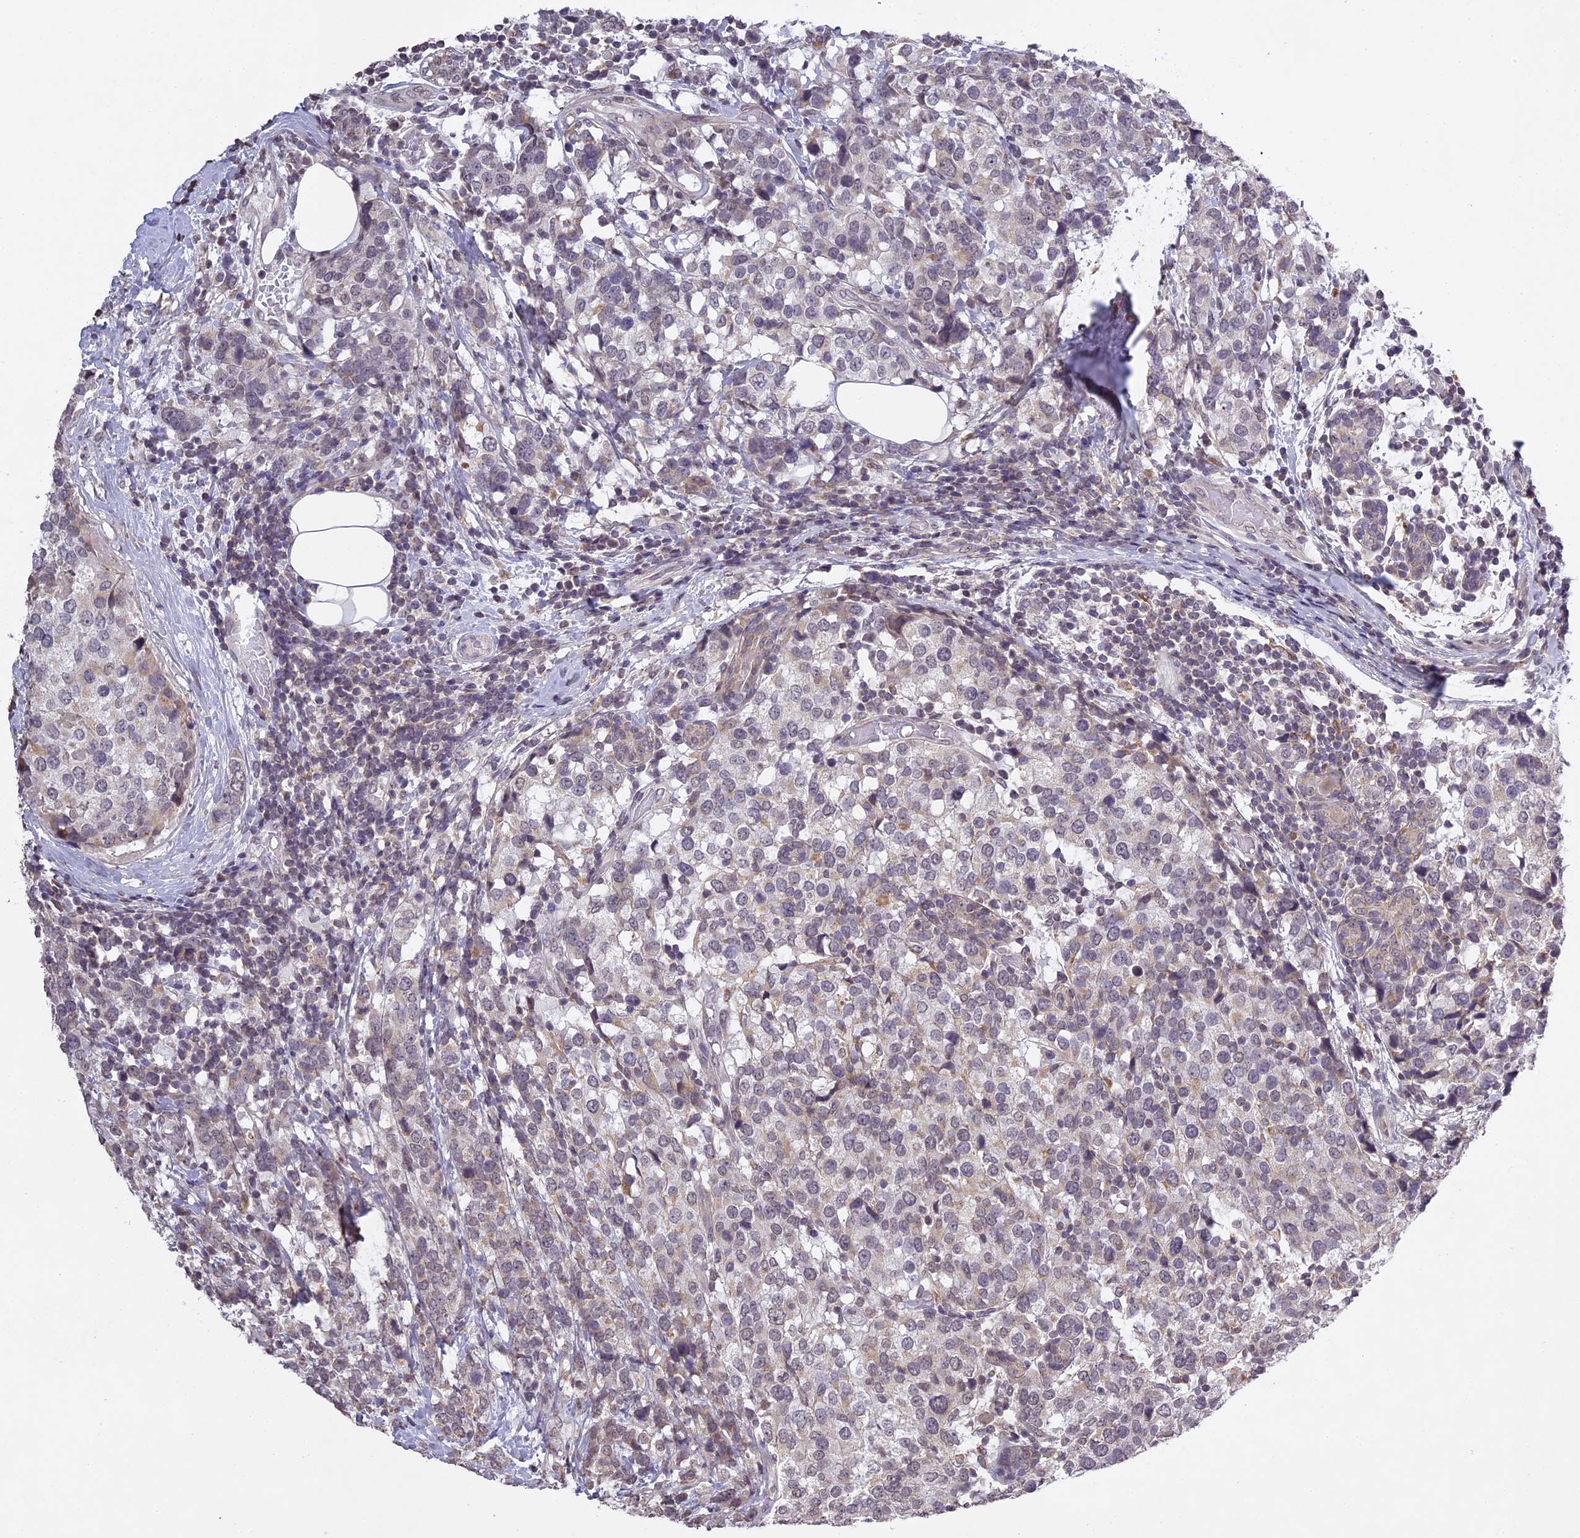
{"staining": {"intensity": "negative", "quantity": "none", "location": "none"}, "tissue": "breast cancer", "cell_type": "Tumor cells", "image_type": "cancer", "snomed": [{"axis": "morphology", "description": "Lobular carcinoma"}, {"axis": "topography", "description": "Breast"}], "caption": "This is an IHC histopathology image of human breast lobular carcinoma. There is no staining in tumor cells.", "gene": "ERG28", "patient": {"sex": "female", "age": 59}}